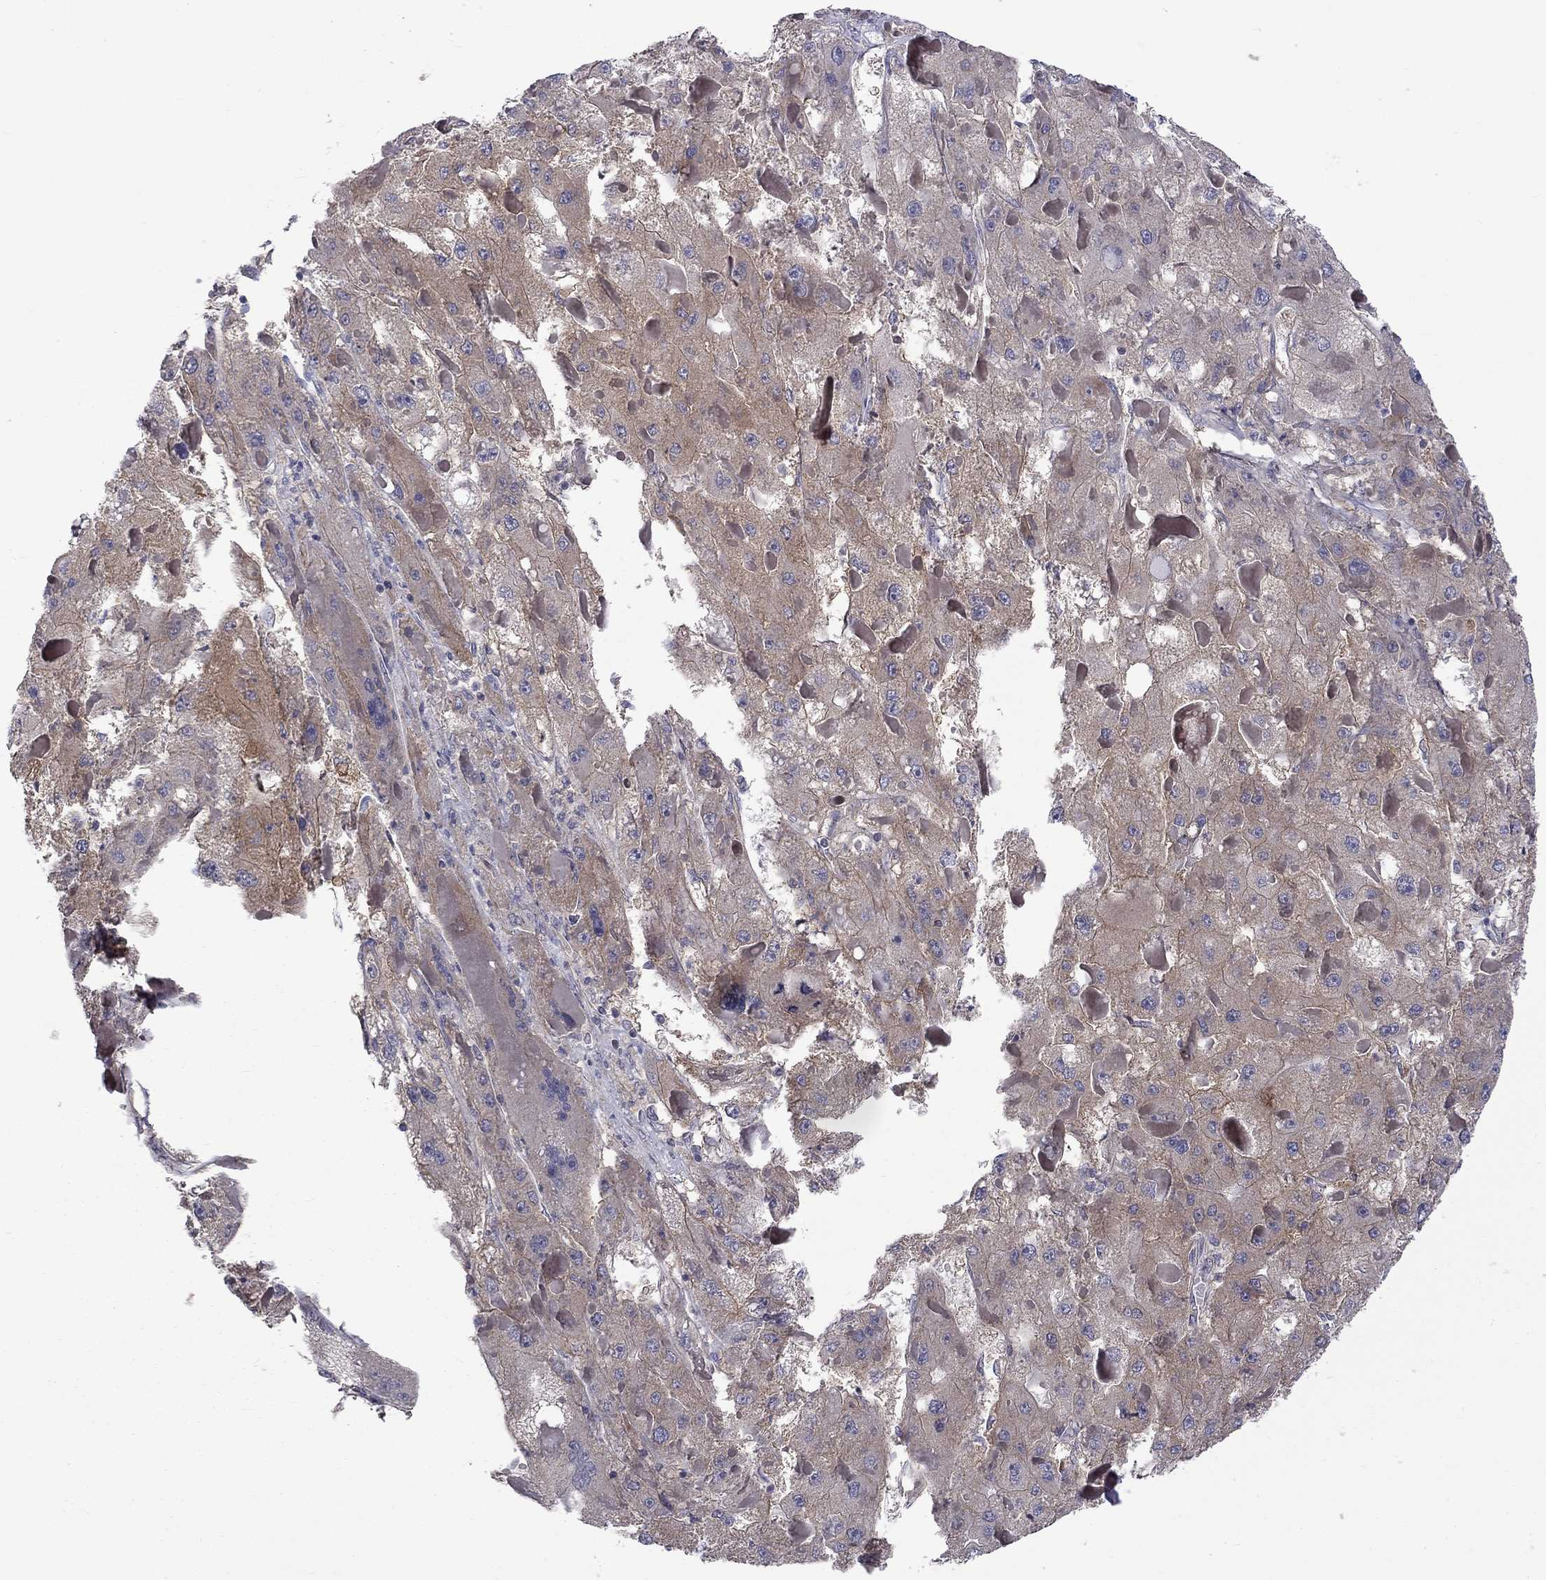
{"staining": {"intensity": "weak", "quantity": "<25%", "location": "cytoplasmic/membranous"}, "tissue": "liver cancer", "cell_type": "Tumor cells", "image_type": "cancer", "snomed": [{"axis": "morphology", "description": "Carcinoma, Hepatocellular, NOS"}, {"axis": "topography", "description": "Liver"}], "caption": "Tumor cells are negative for brown protein staining in liver cancer. The staining is performed using DAB (3,3'-diaminobenzidine) brown chromogen with nuclei counter-stained in using hematoxylin.", "gene": "SLC39A14", "patient": {"sex": "female", "age": 73}}